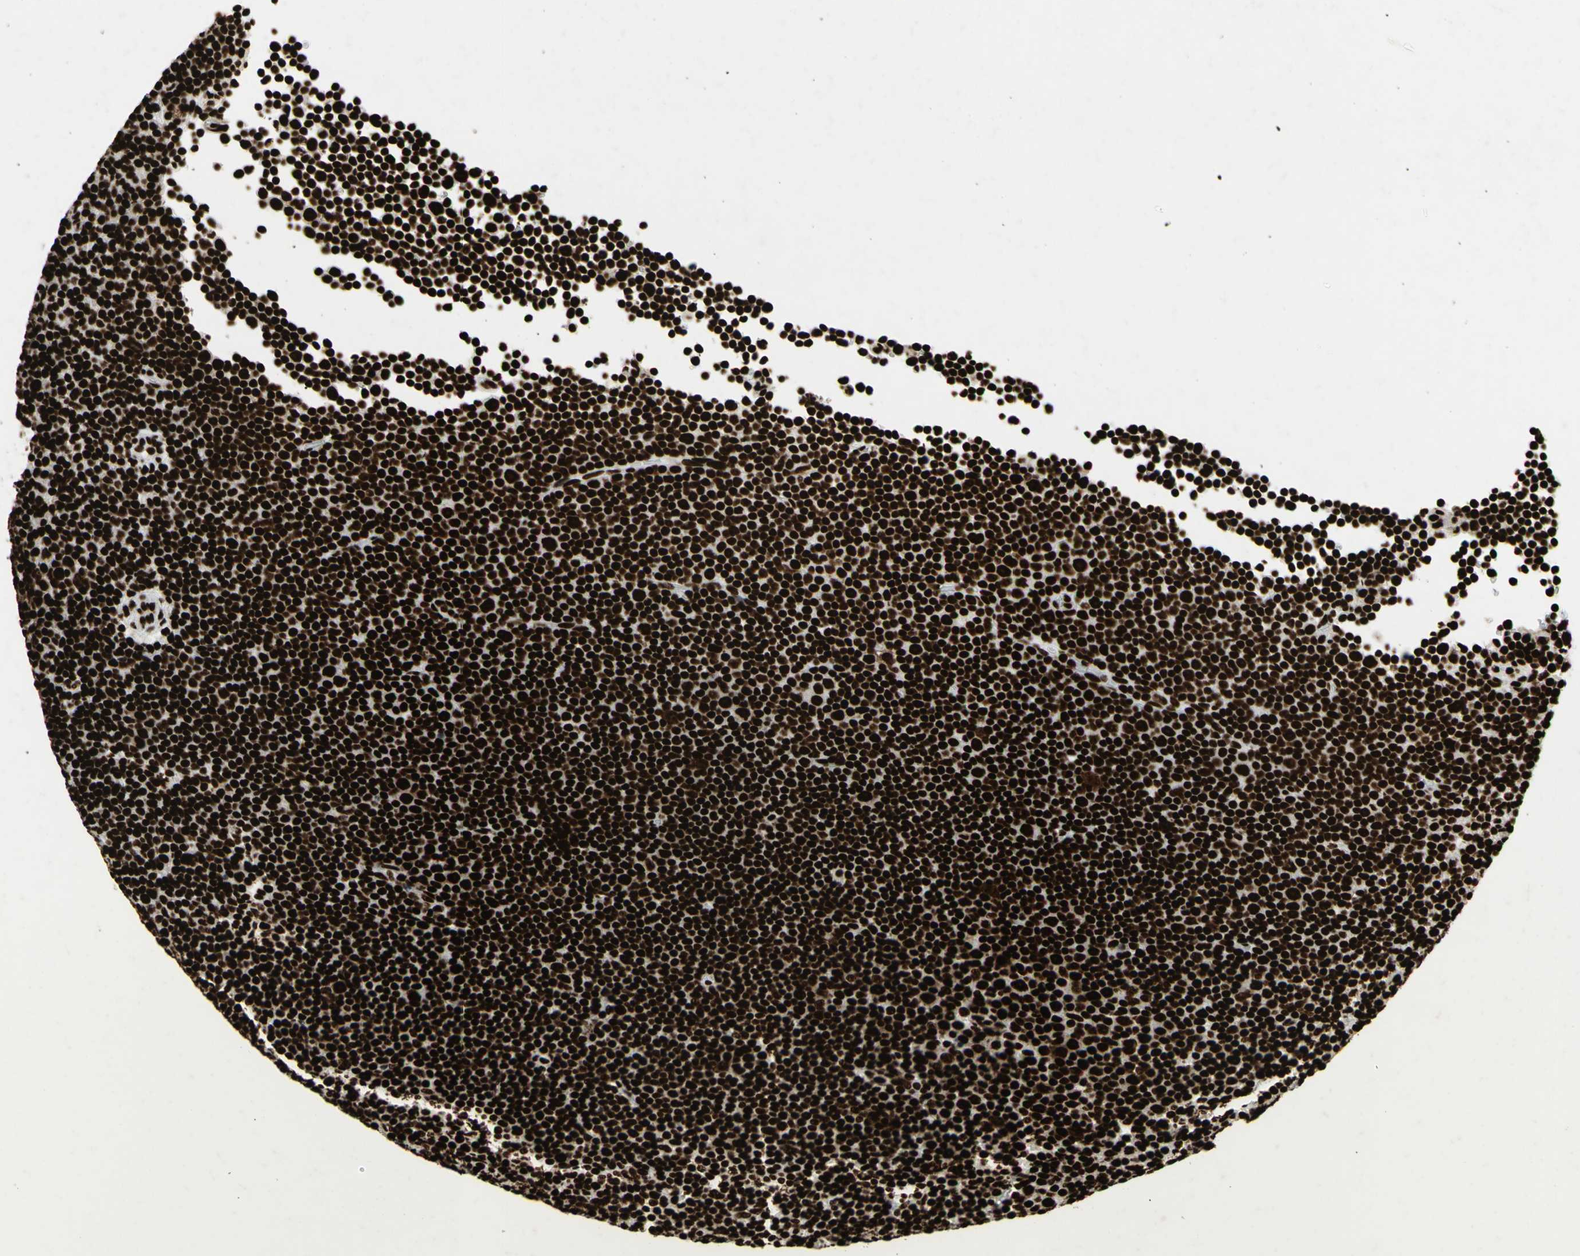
{"staining": {"intensity": "strong", "quantity": ">75%", "location": "nuclear"}, "tissue": "lymphoma", "cell_type": "Tumor cells", "image_type": "cancer", "snomed": [{"axis": "morphology", "description": "Malignant lymphoma, non-Hodgkin's type, Low grade"}, {"axis": "topography", "description": "Lymph node"}], "caption": "An image of human malignant lymphoma, non-Hodgkin's type (low-grade) stained for a protein demonstrates strong nuclear brown staining in tumor cells.", "gene": "U2AF2", "patient": {"sex": "female", "age": 67}}